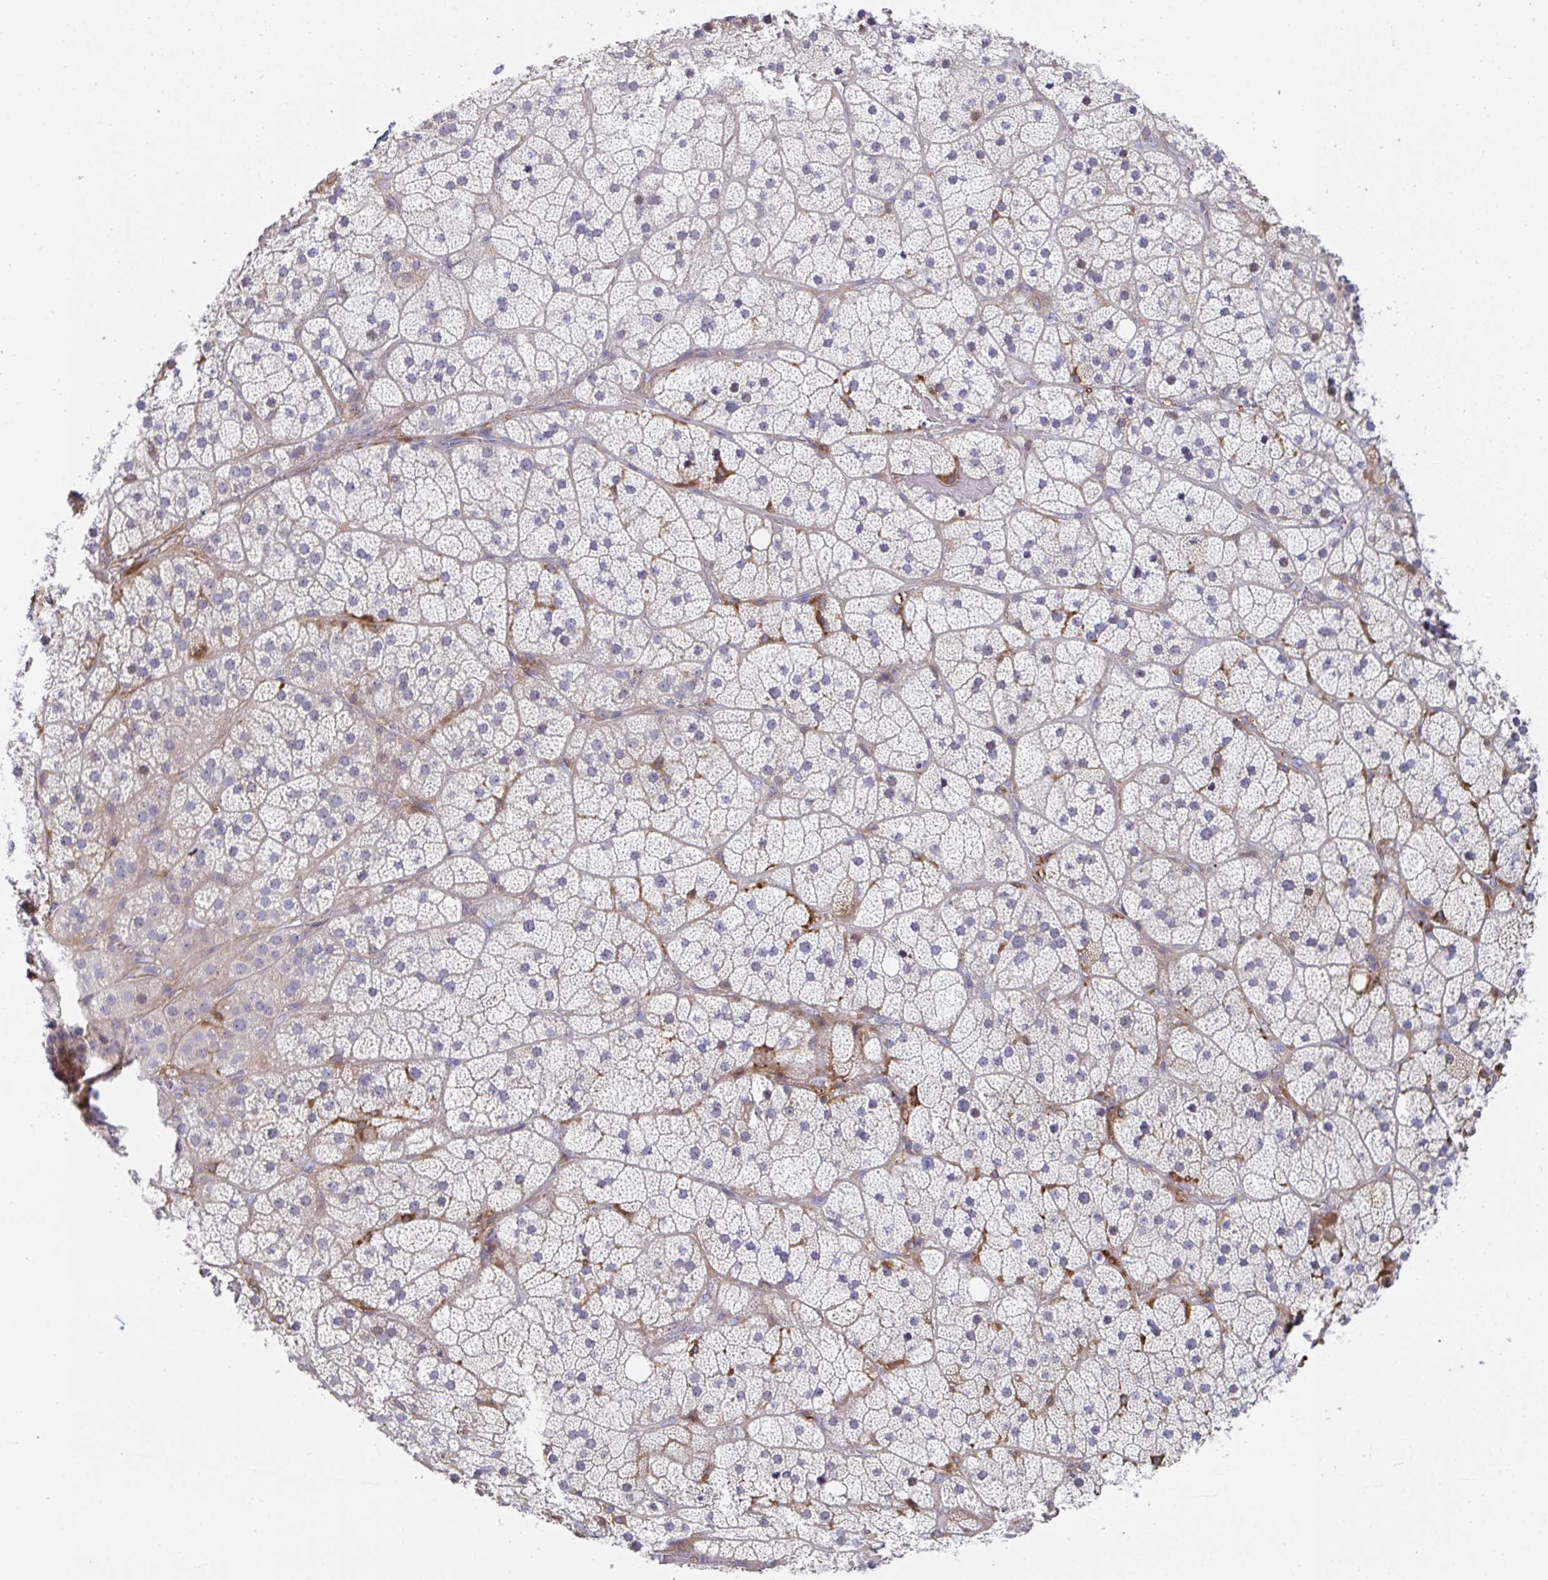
{"staining": {"intensity": "weak", "quantity": "25%-75%", "location": "cytoplasmic/membranous"}, "tissue": "adrenal gland", "cell_type": "Glandular cells", "image_type": "normal", "snomed": [{"axis": "morphology", "description": "Normal tissue, NOS"}, {"axis": "topography", "description": "Adrenal gland"}], "caption": "Protein positivity by IHC exhibits weak cytoplasmic/membranous positivity in about 25%-75% of glandular cells in benign adrenal gland.", "gene": "FBXL13", "patient": {"sex": "male", "age": 57}}